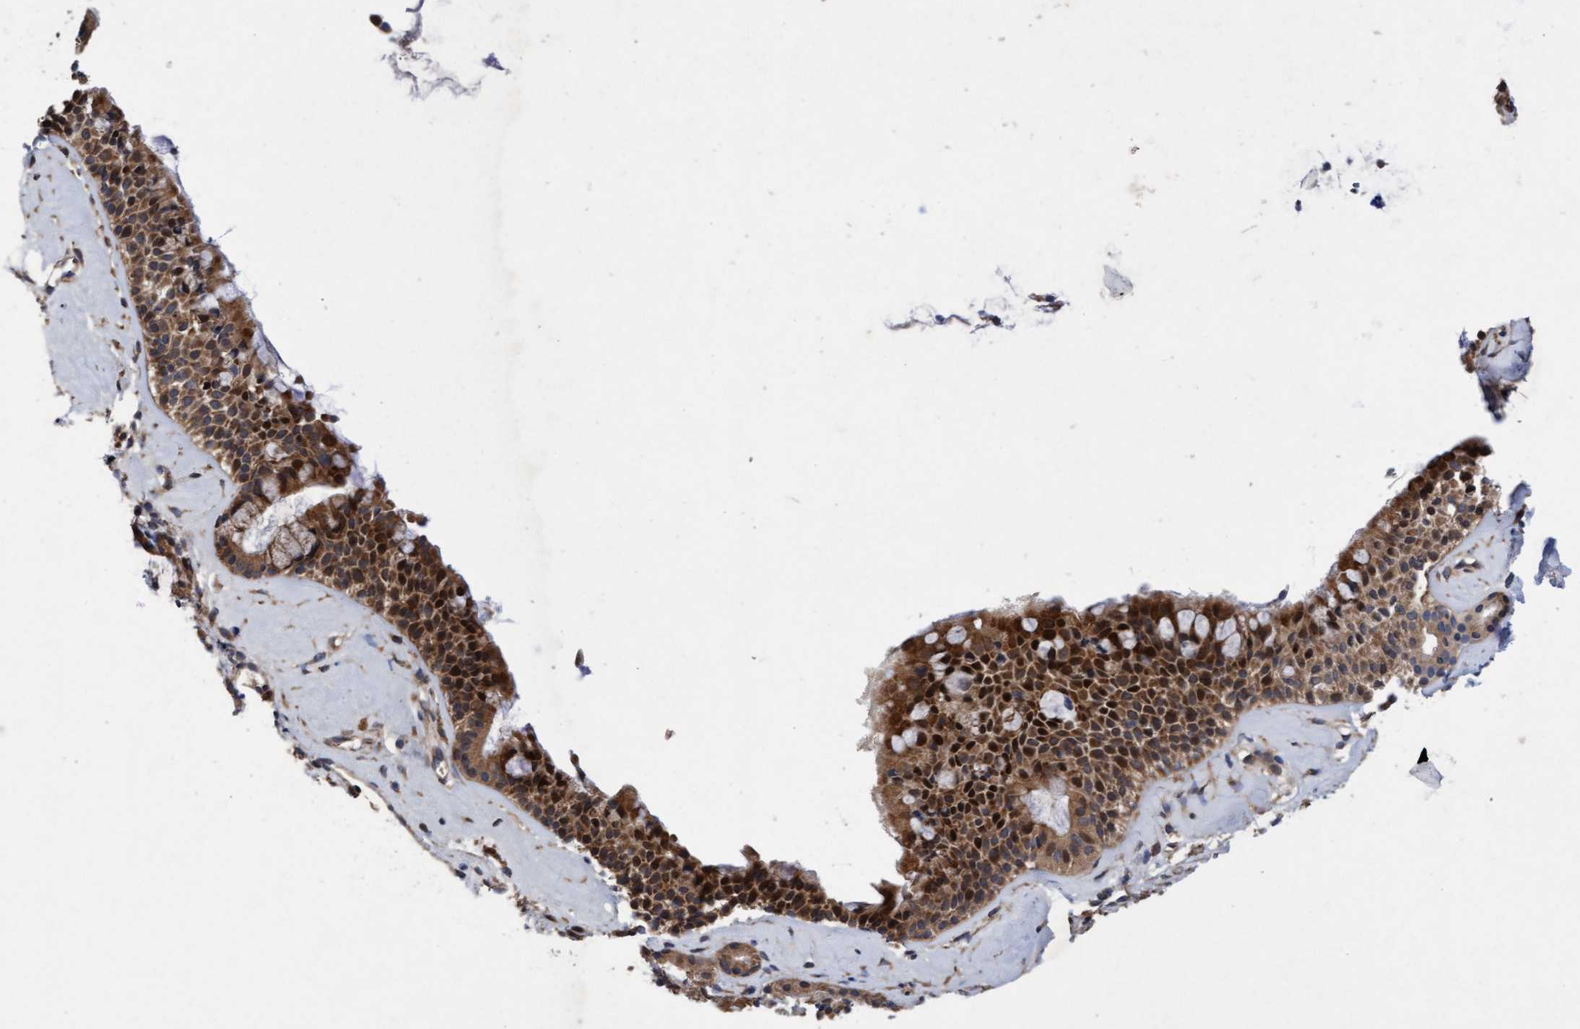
{"staining": {"intensity": "moderate", "quantity": ">75%", "location": "cytoplasmic/membranous"}, "tissue": "nasopharynx", "cell_type": "Respiratory epithelial cells", "image_type": "normal", "snomed": [{"axis": "morphology", "description": "Normal tissue, NOS"}, {"axis": "topography", "description": "Nasopharynx"}], "caption": "Immunohistochemical staining of unremarkable nasopharynx shows >75% levels of moderate cytoplasmic/membranous protein staining in approximately >75% of respiratory epithelial cells. (IHC, brightfield microscopy, high magnification).", "gene": "ELP5", "patient": {"sex": "female", "age": 42}}